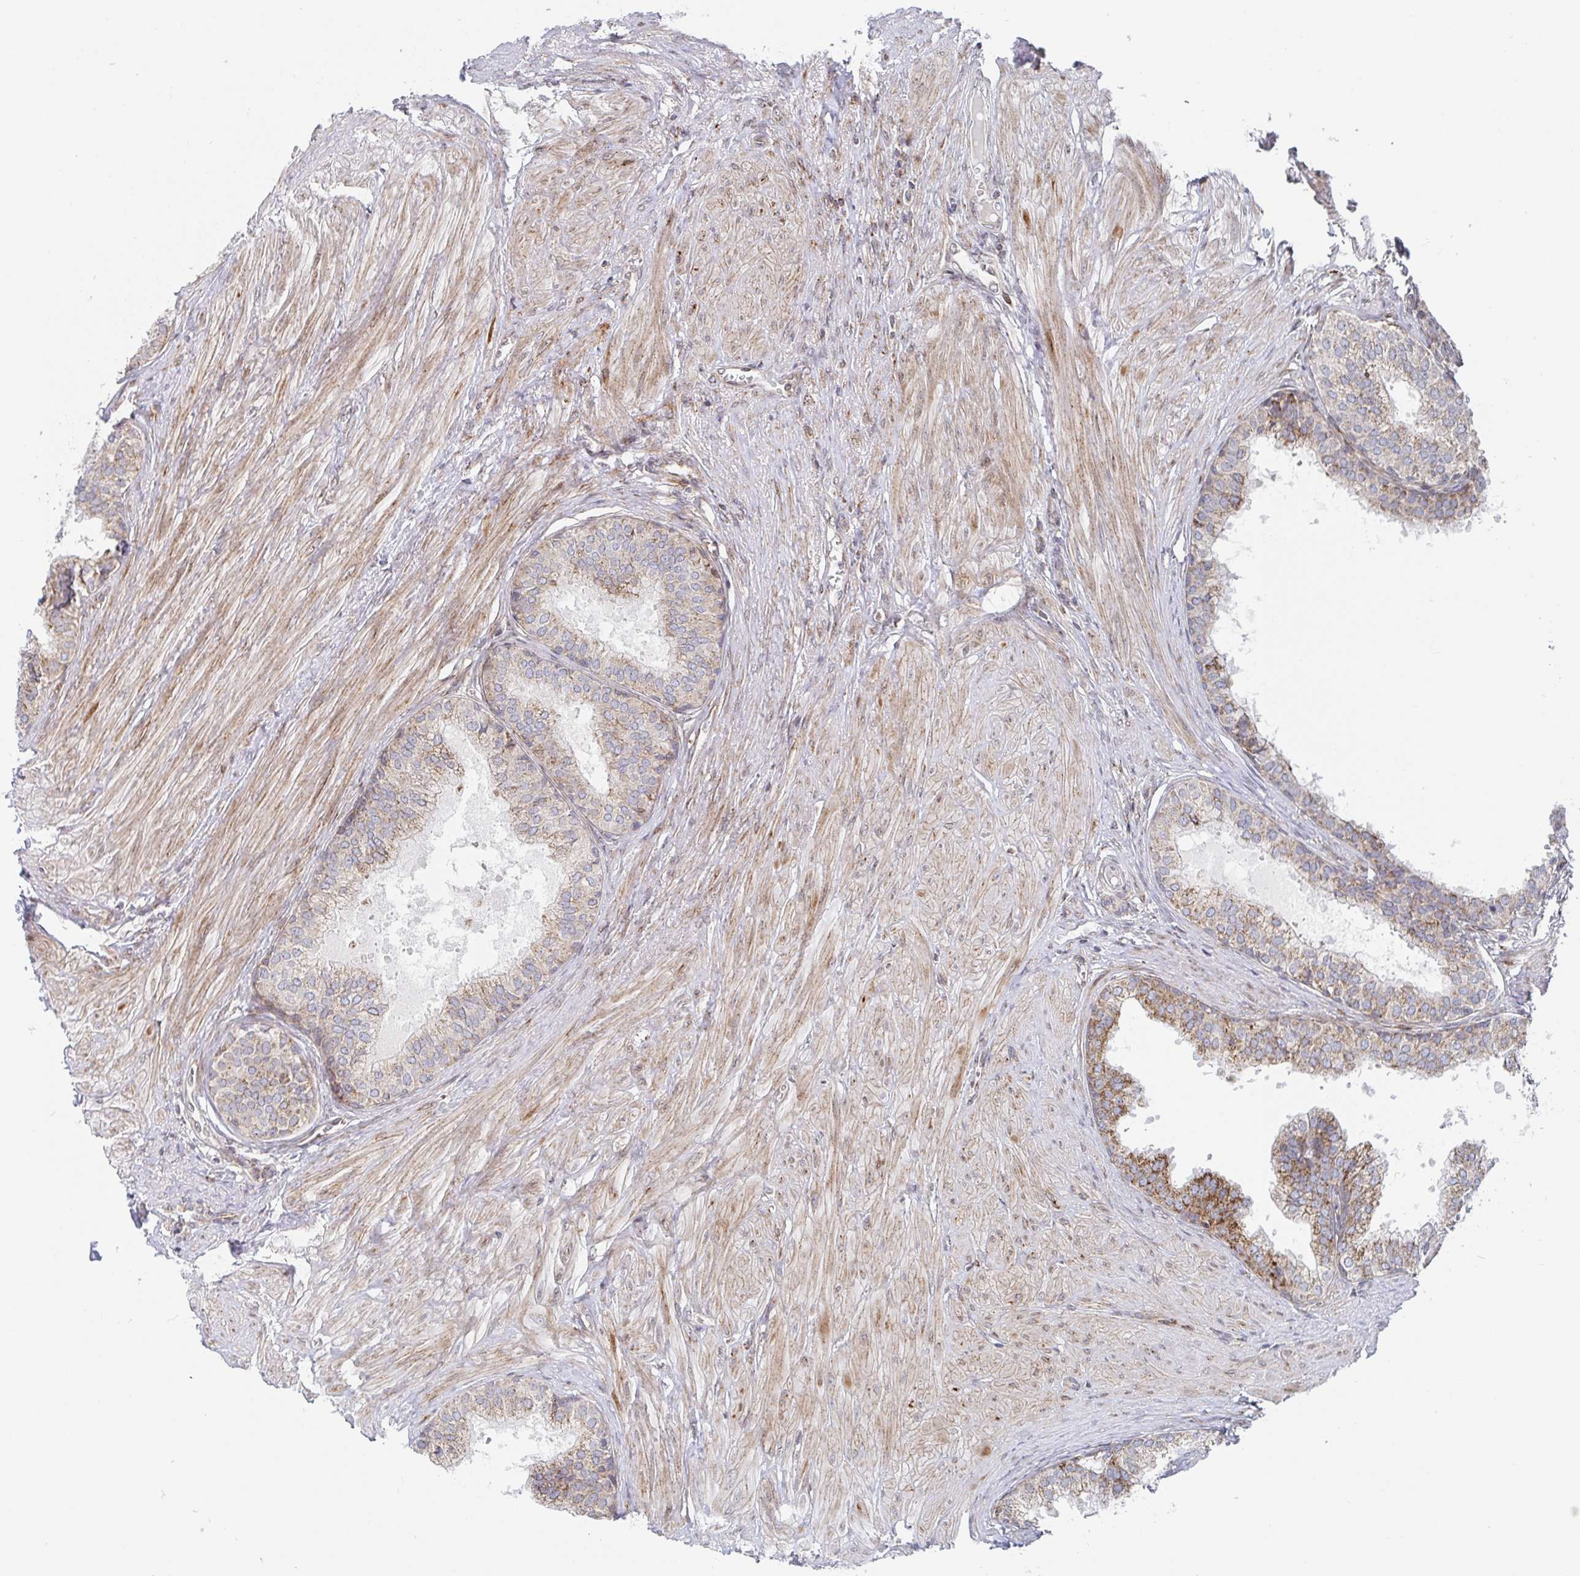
{"staining": {"intensity": "moderate", "quantity": ">75%", "location": "cytoplasmic/membranous"}, "tissue": "prostate", "cell_type": "Glandular cells", "image_type": "normal", "snomed": [{"axis": "morphology", "description": "Normal tissue, NOS"}, {"axis": "topography", "description": "Prostate"}, {"axis": "topography", "description": "Peripheral nerve tissue"}], "caption": "Immunohistochemistry (IHC) of benign human prostate shows medium levels of moderate cytoplasmic/membranous staining in about >75% of glandular cells.", "gene": "STARD8", "patient": {"sex": "male", "age": 55}}